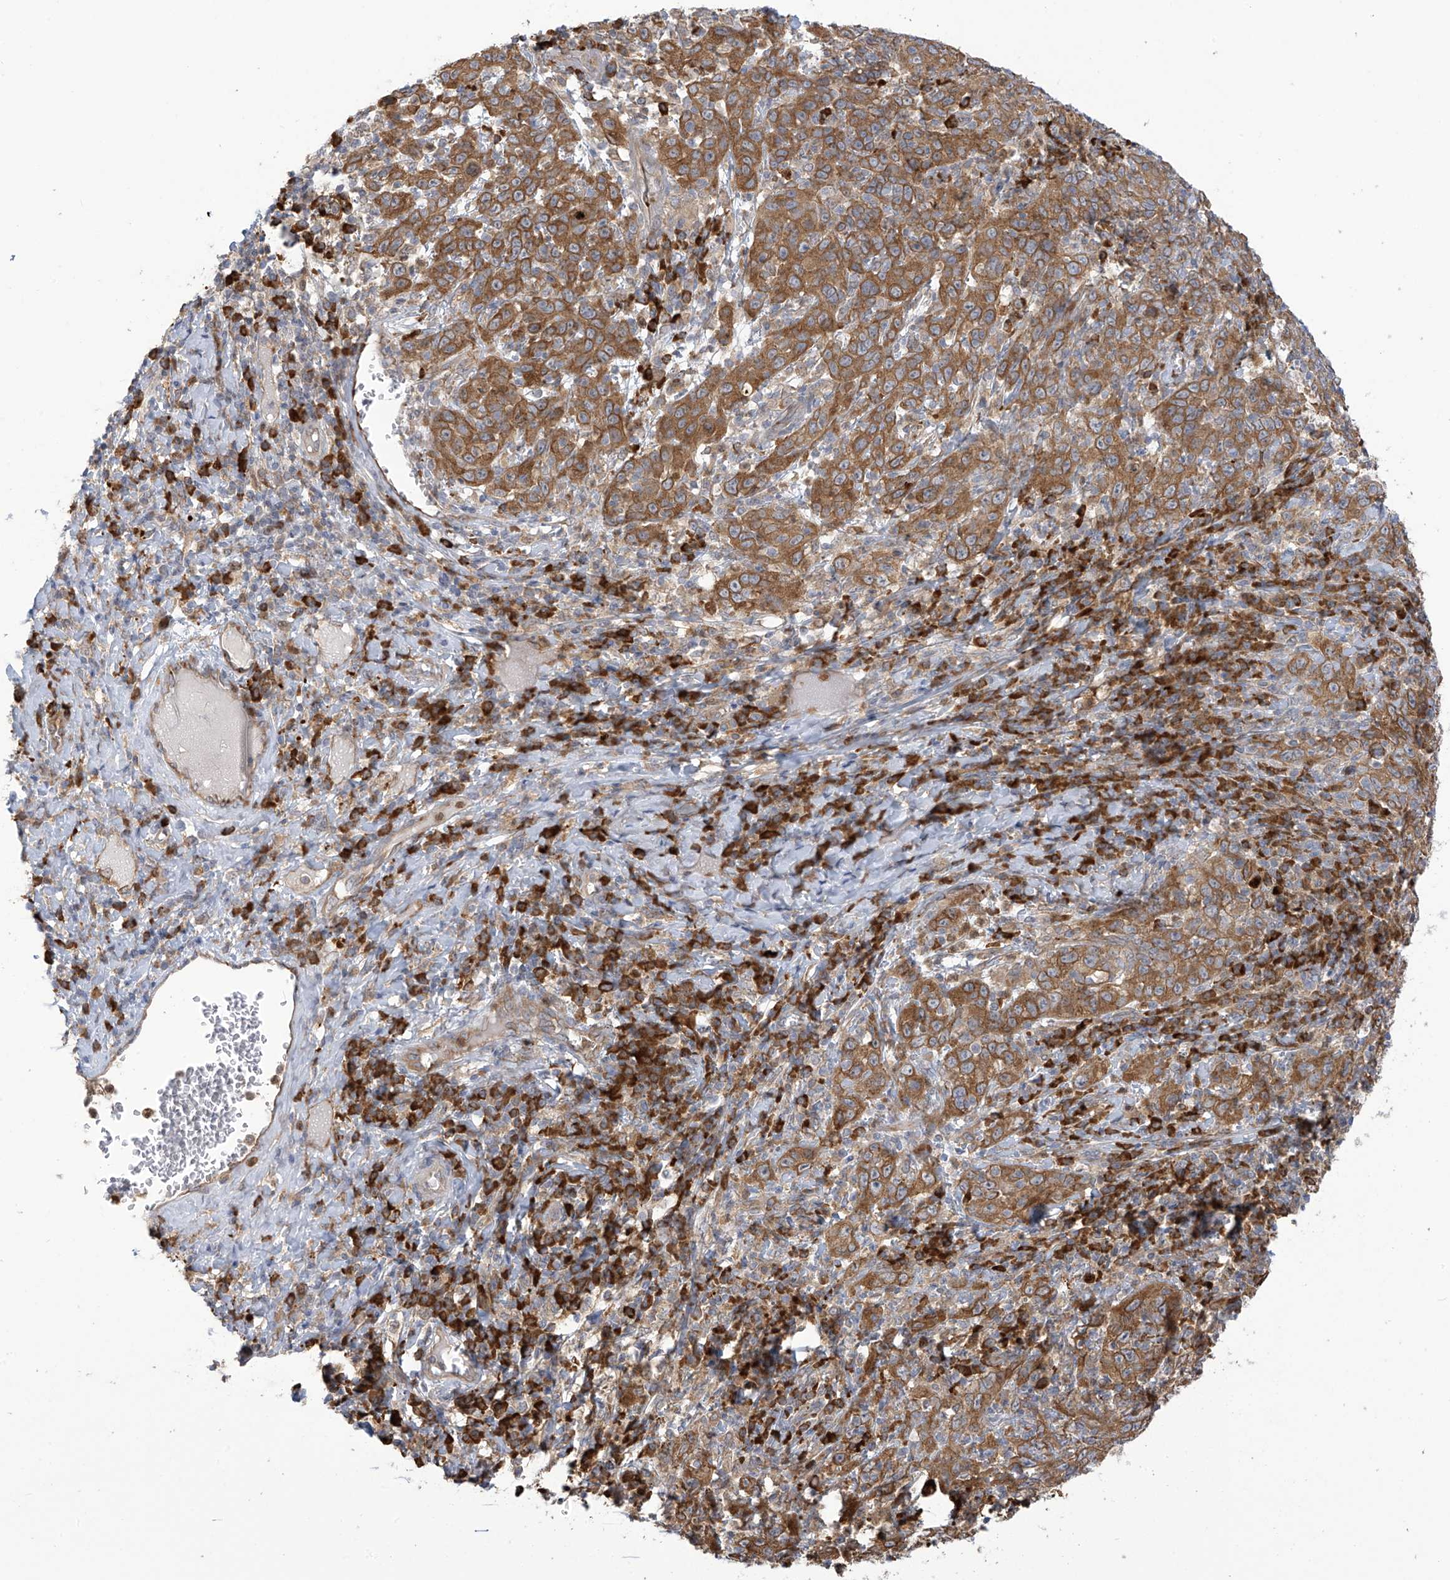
{"staining": {"intensity": "moderate", "quantity": ">75%", "location": "cytoplasmic/membranous"}, "tissue": "cervical cancer", "cell_type": "Tumor cells", "image_type": "cancer", "snomed": [{"axis": "morphology", "description": "Squamous cell carcinoma, NOS"}, {"axis": "topography", "description": "Cervix"}], "caption": "About >75% of tumor cells in squamous cell carcinoma (cervical) exhibit moderate cytoplasmic/membranous protein expression as visualized by brown immunohistochemical staining.", "gene": "KIAA1522", "patient": {"sex": "female", "age": 46}}